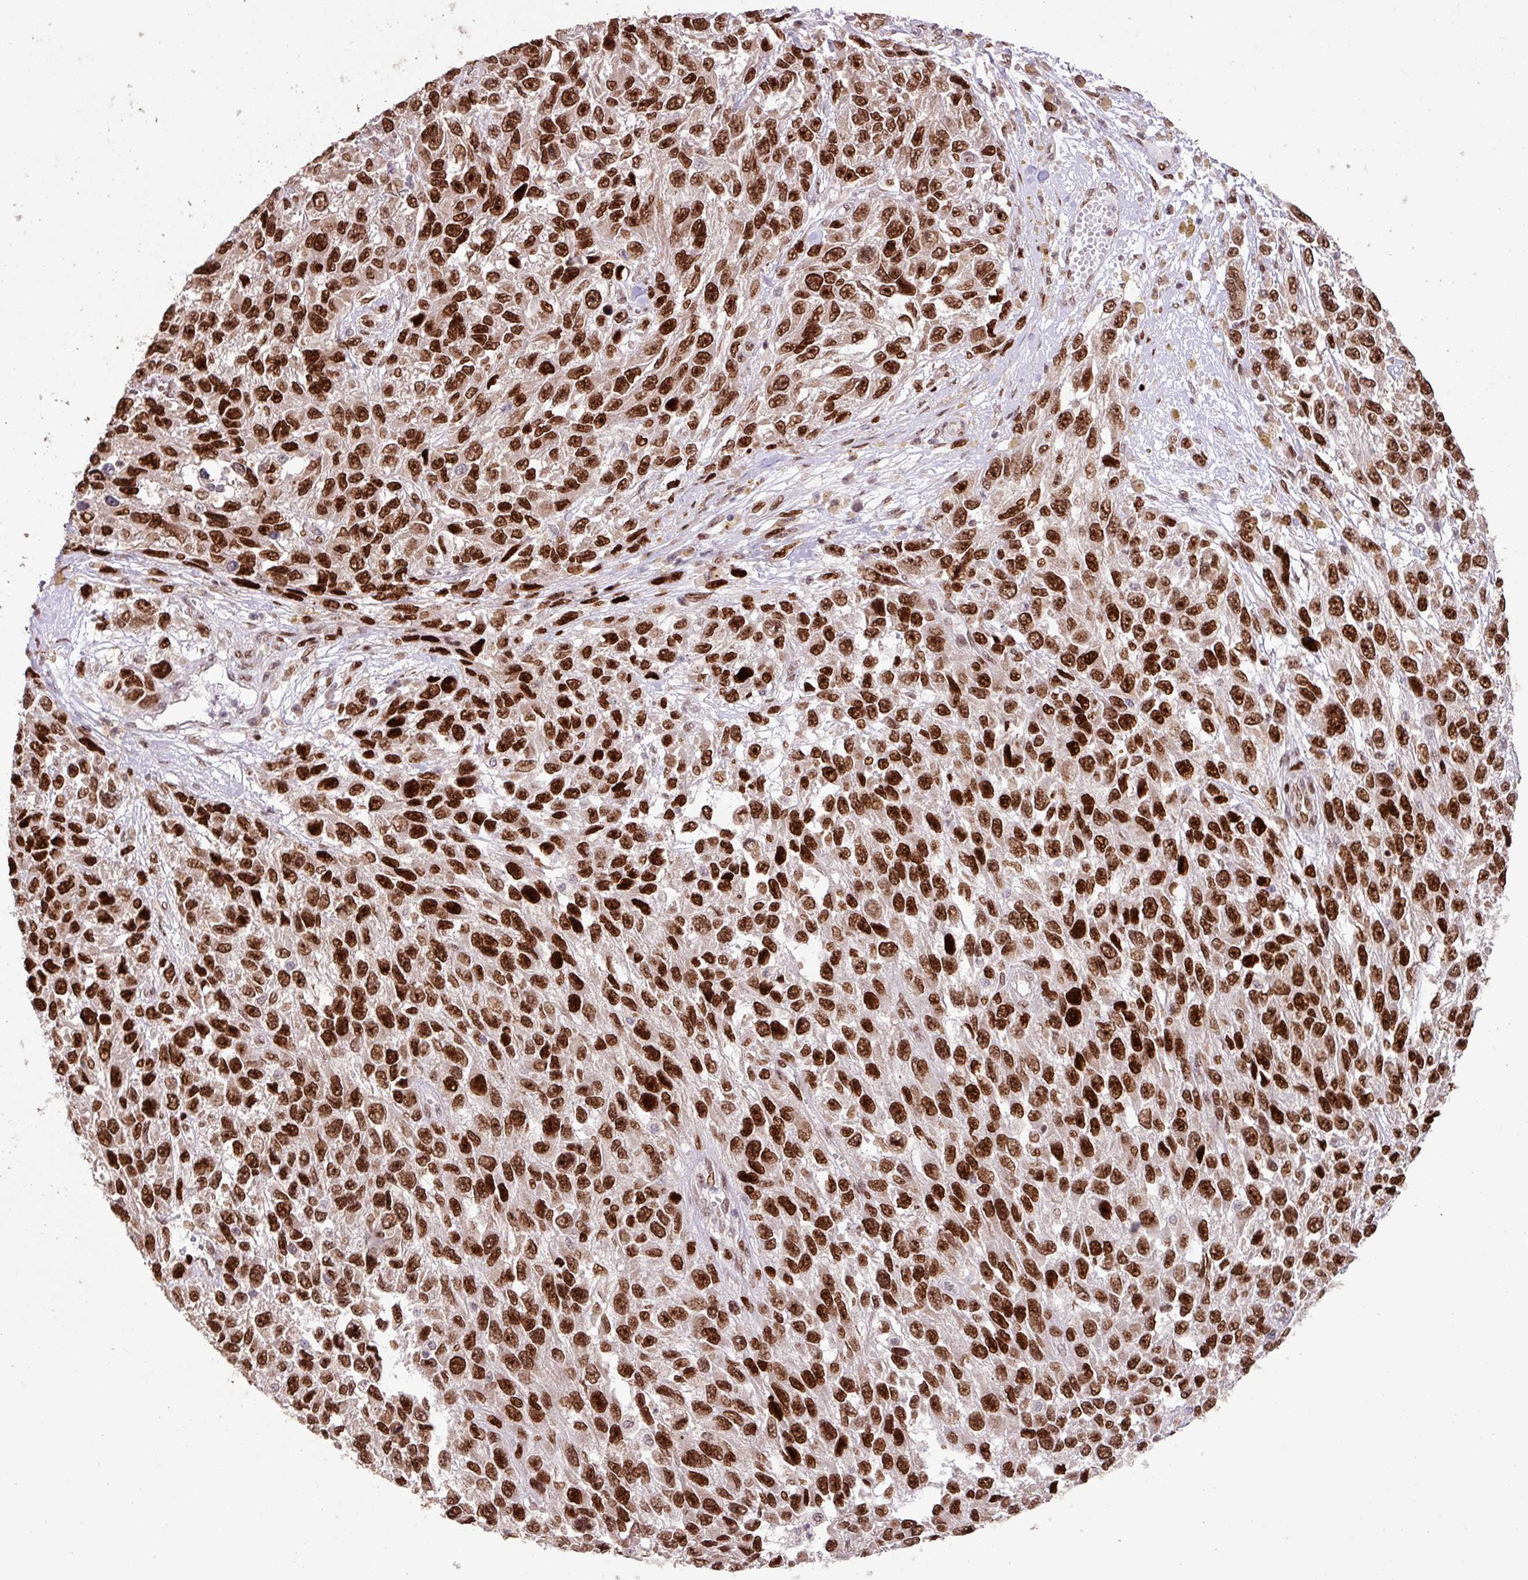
{"staining": {"intensity": "strong", "quantity": ">75%", "location": "nuclear"}, "tissue": "melanoma", "cell_type": "Tumor cells", "image_type": "cancer", "snomed": [{"axis": "morphology", "description": "Malignant melanoma, NOS"}, {"axis": "topography", "description": "Skin"}], "caption": "An image of melanoma stained for a protein displays strong nuclear brown staining in tumor cells.", "gene": "ZNF709", "patient": {"sex": "female", "age": 96}}